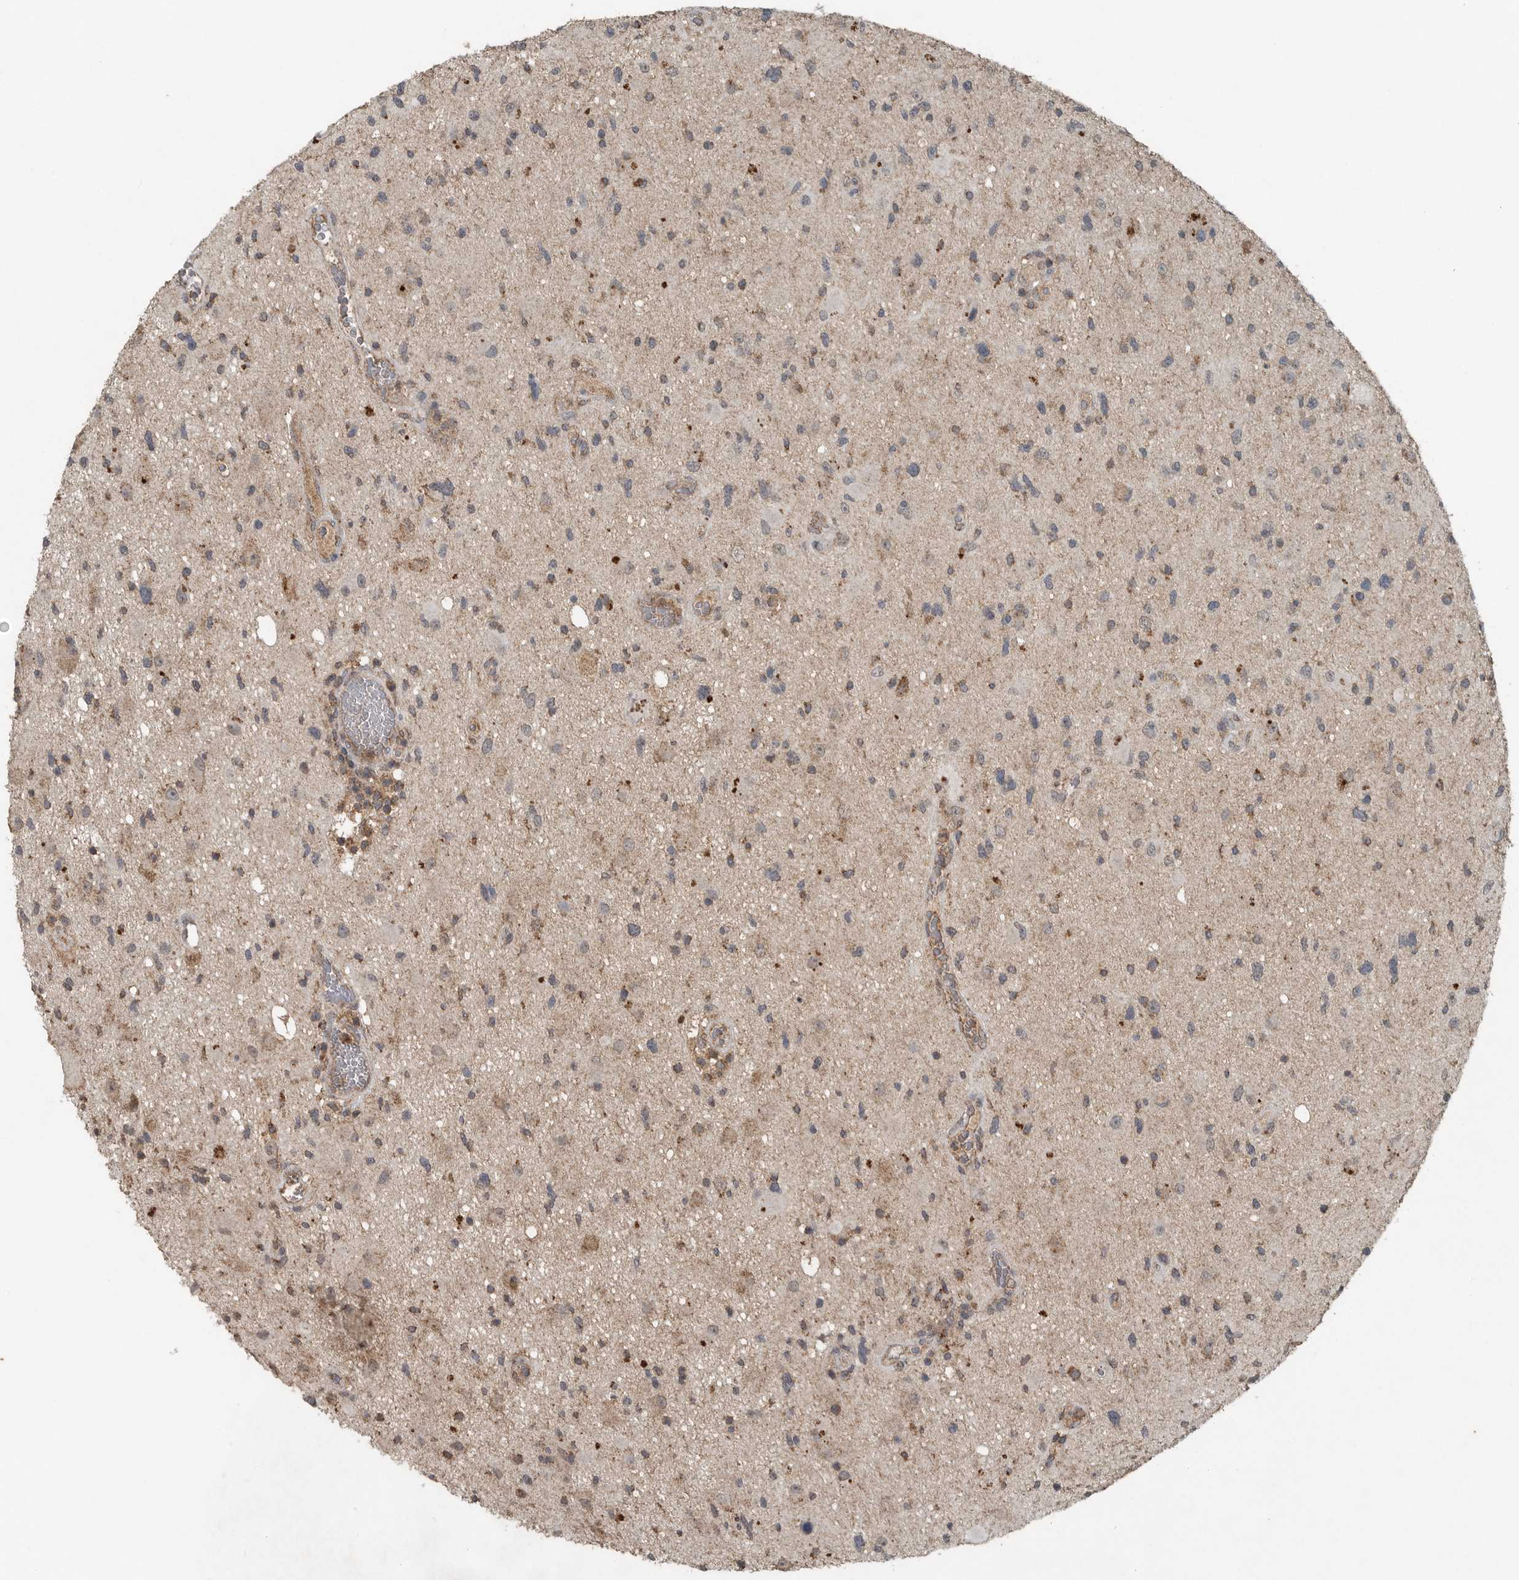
{"staining": {"intensity": "weak", "quantity": "25%-75%", "location": "cytoplasmic/membranous"}, "tissue": "glioma", "cell_type": "Tumor cells", "image_type": "cancer", "snomed": [{"axis": "morphology", "description": "Glioma, malignant, High grade"}, {"axis": "topography", "description": "Brain"}], "caption": "Human glioma stained with a protein marker displays weak staining in tumor cells.", "gene": "IL6ST", "patient": {"sex": "male", "age": 33}}